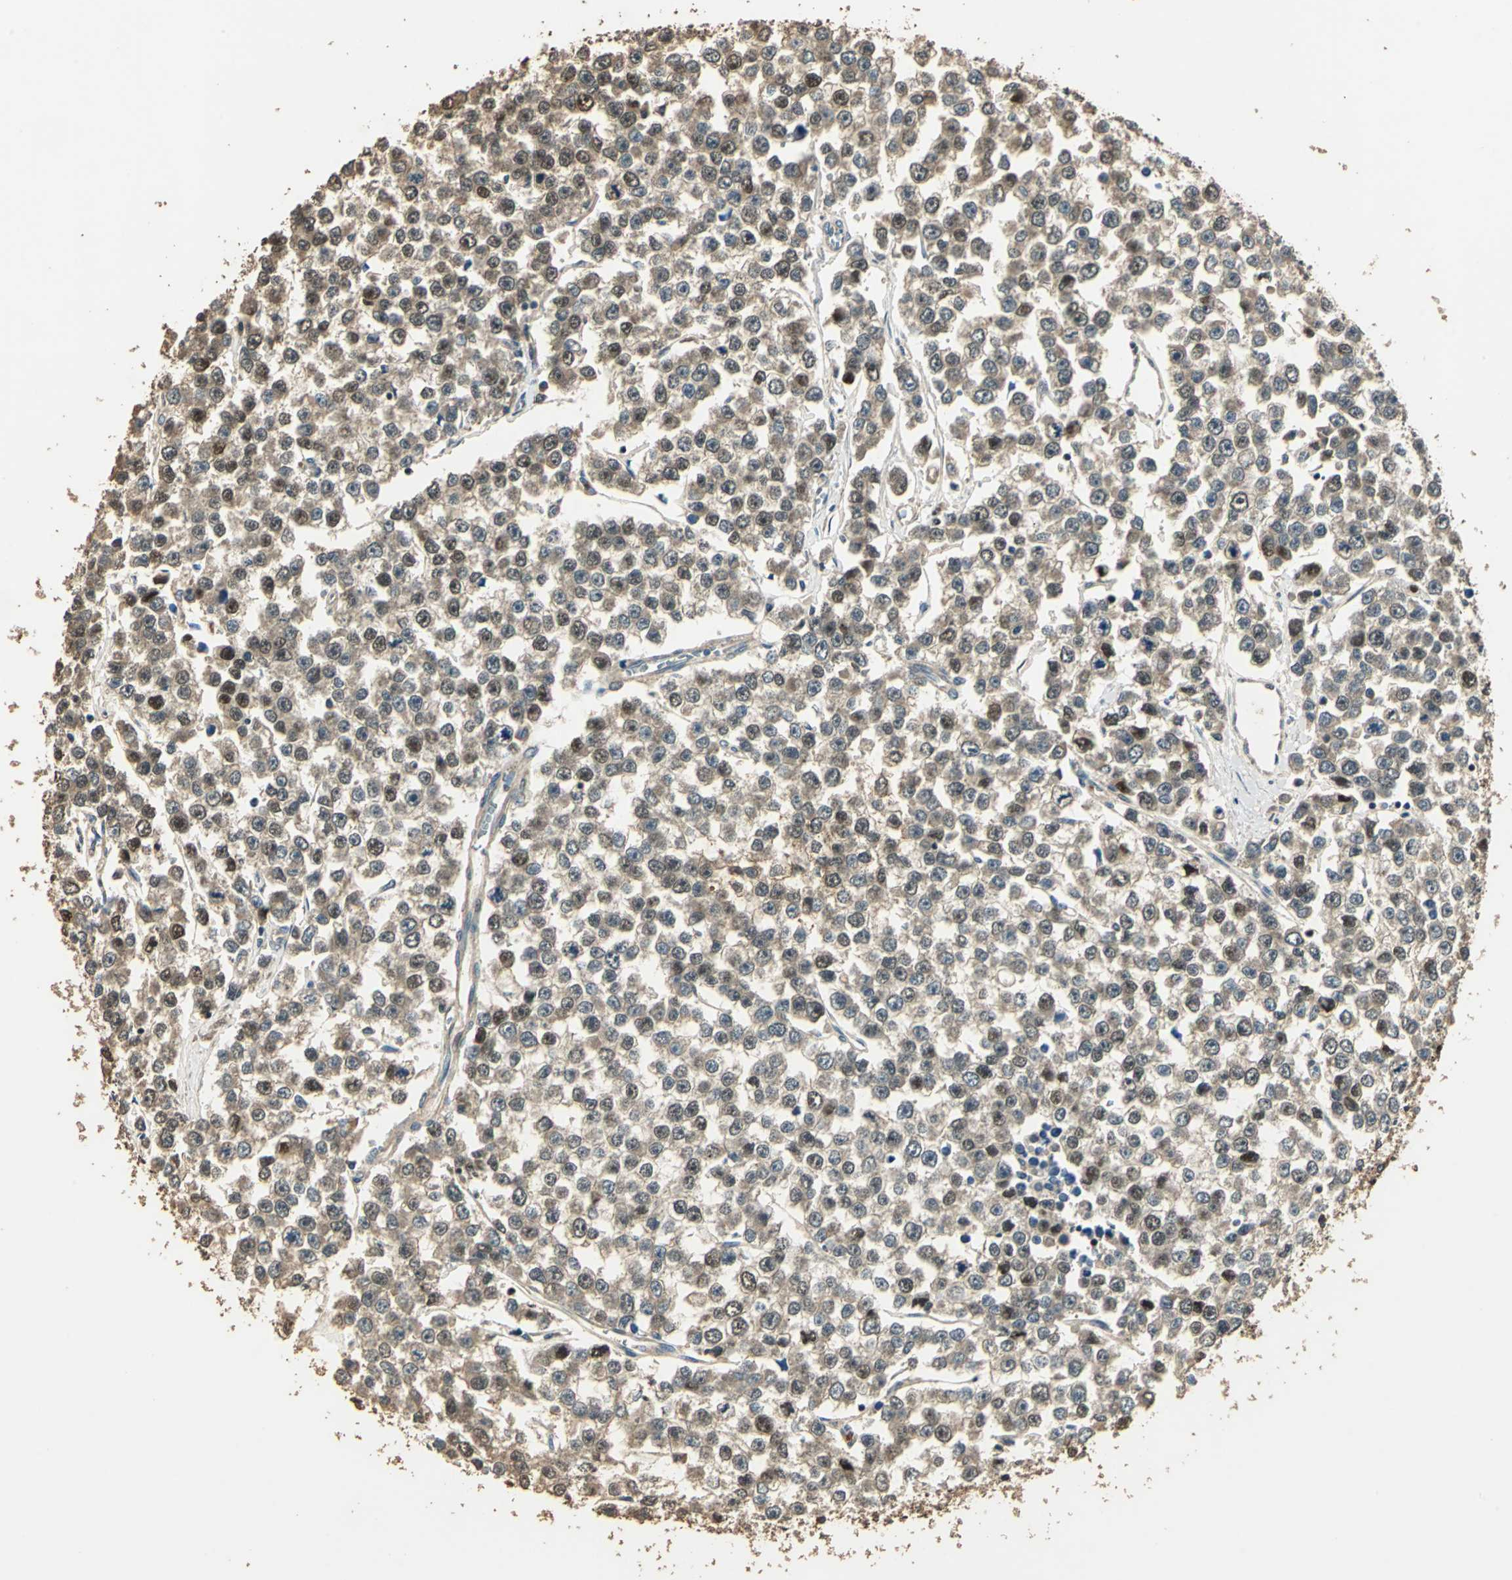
{"staining": {"intensity": "moderate", "quantity": ">75%", "location": "cytoplasmic/membranous,nuclear"}, "tissue": "testis cancer", "cell_type": "Tumor cells", "image_type": "cancer", "snomed": [{"axis": "morphology", "description": "Seminoma, NOS"}, {"axis": "morphology", "description": "Carcinoma, Embryonal, NOS"}, {"axis": "topography", "description": "Testis"}], "caption": "Protein expression by immunohistochemistry (IHC) shows moderate cytoplasmic/membranous and nuclear staining in approximately >75% of tumor cells in testis embryonal carcinoma.", "gene": "TMPRSS4", "patient": {"sex": "male", "age": 52}}